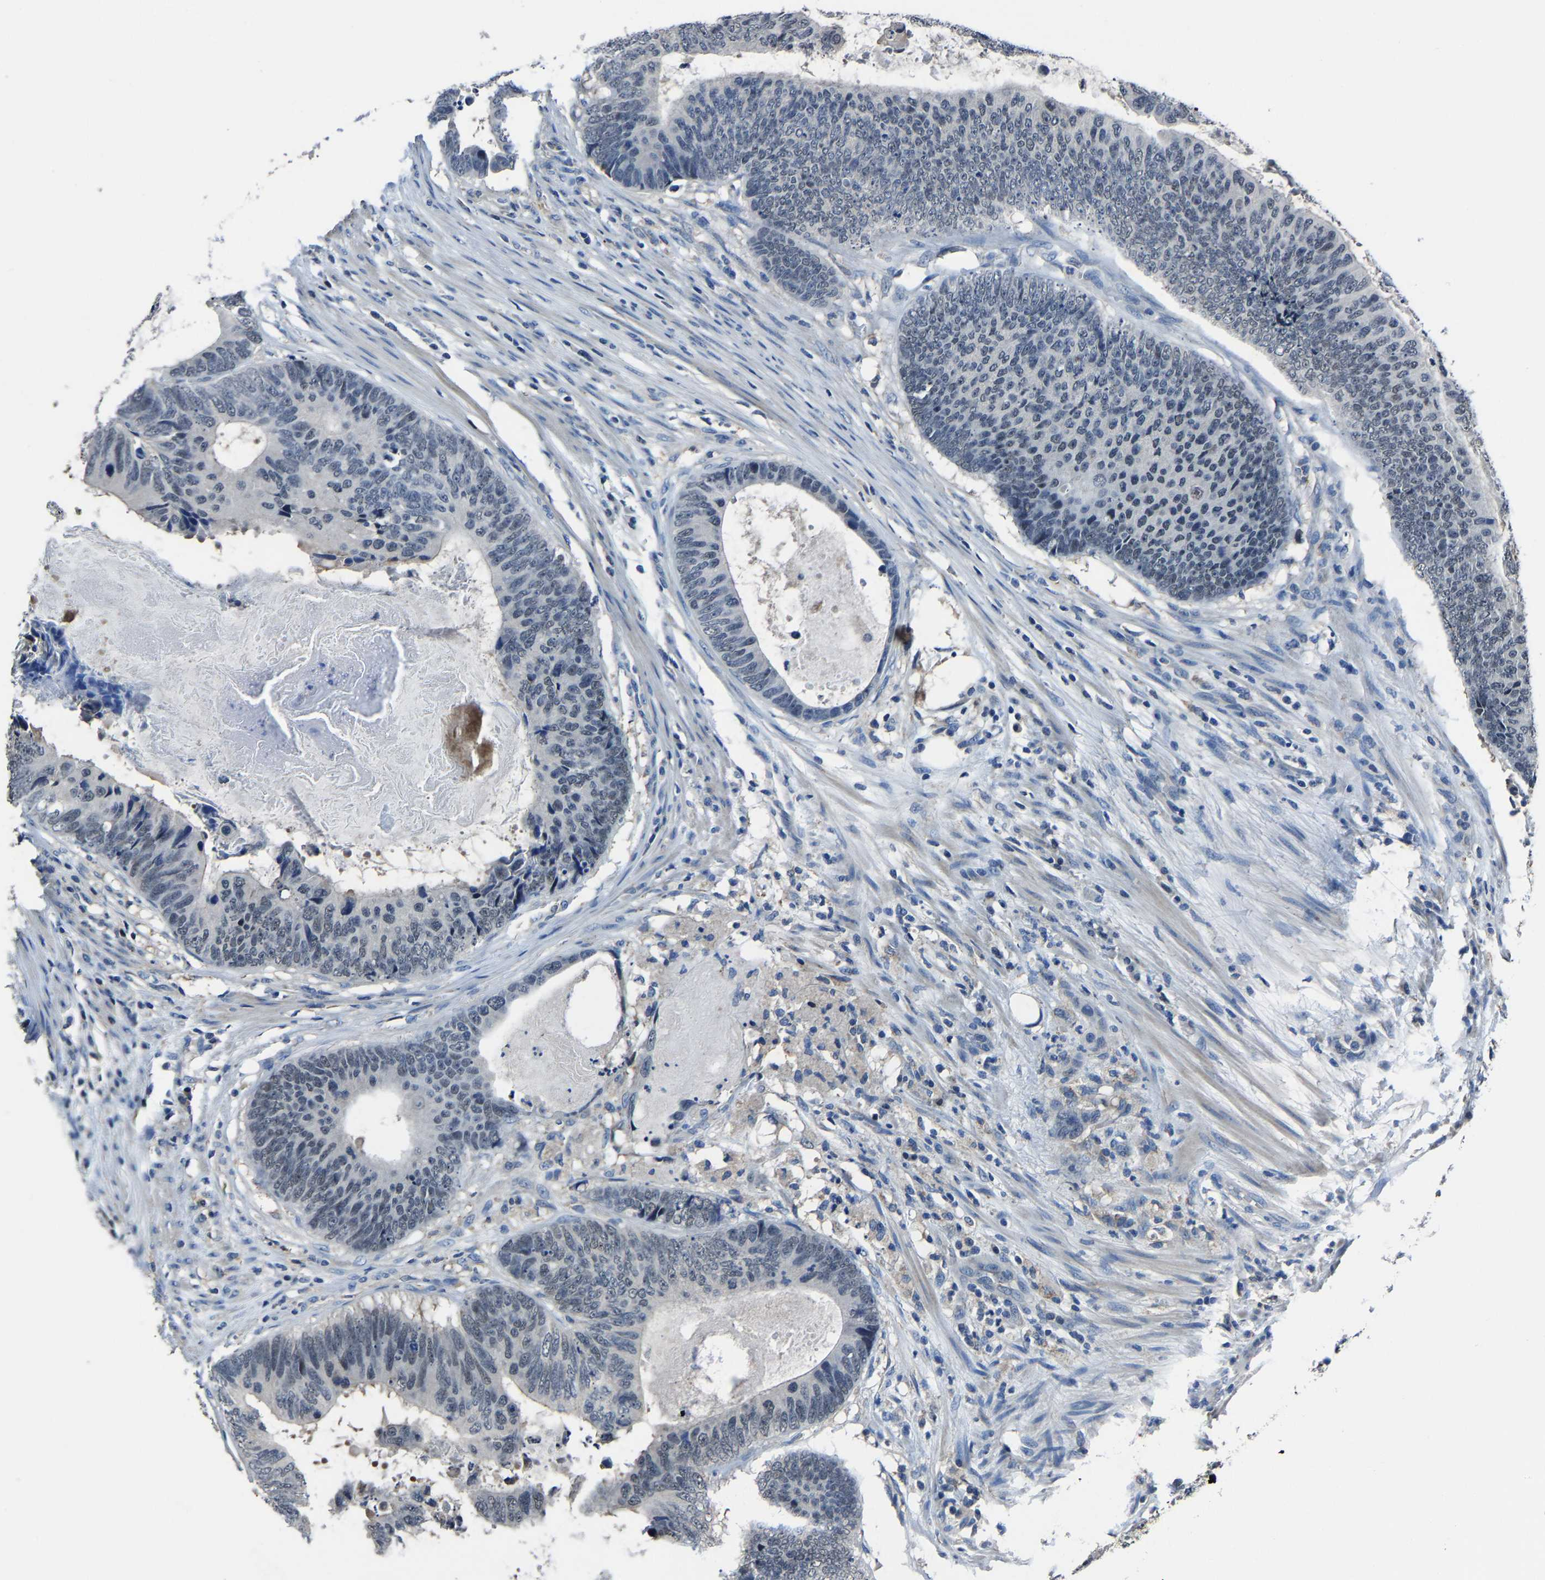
{"staining": {"intensity": "negative", "quantity": "none", "location": "none"}, "tissue": "colorectal cancer", "cell_type": "Tumor cells", "image_type": "cancer", "snomed": [{"axis": "morphology", "description": "Adenocarcinoma, NOS"}, {"axis": "topography", "description": "Colon"}], "caption": "Image shows no significant protein staining in tumor cells of adenocarcinoma (colorectal).", "gene": "STRBP", "patient": {"sex": "male", "age": 56}}